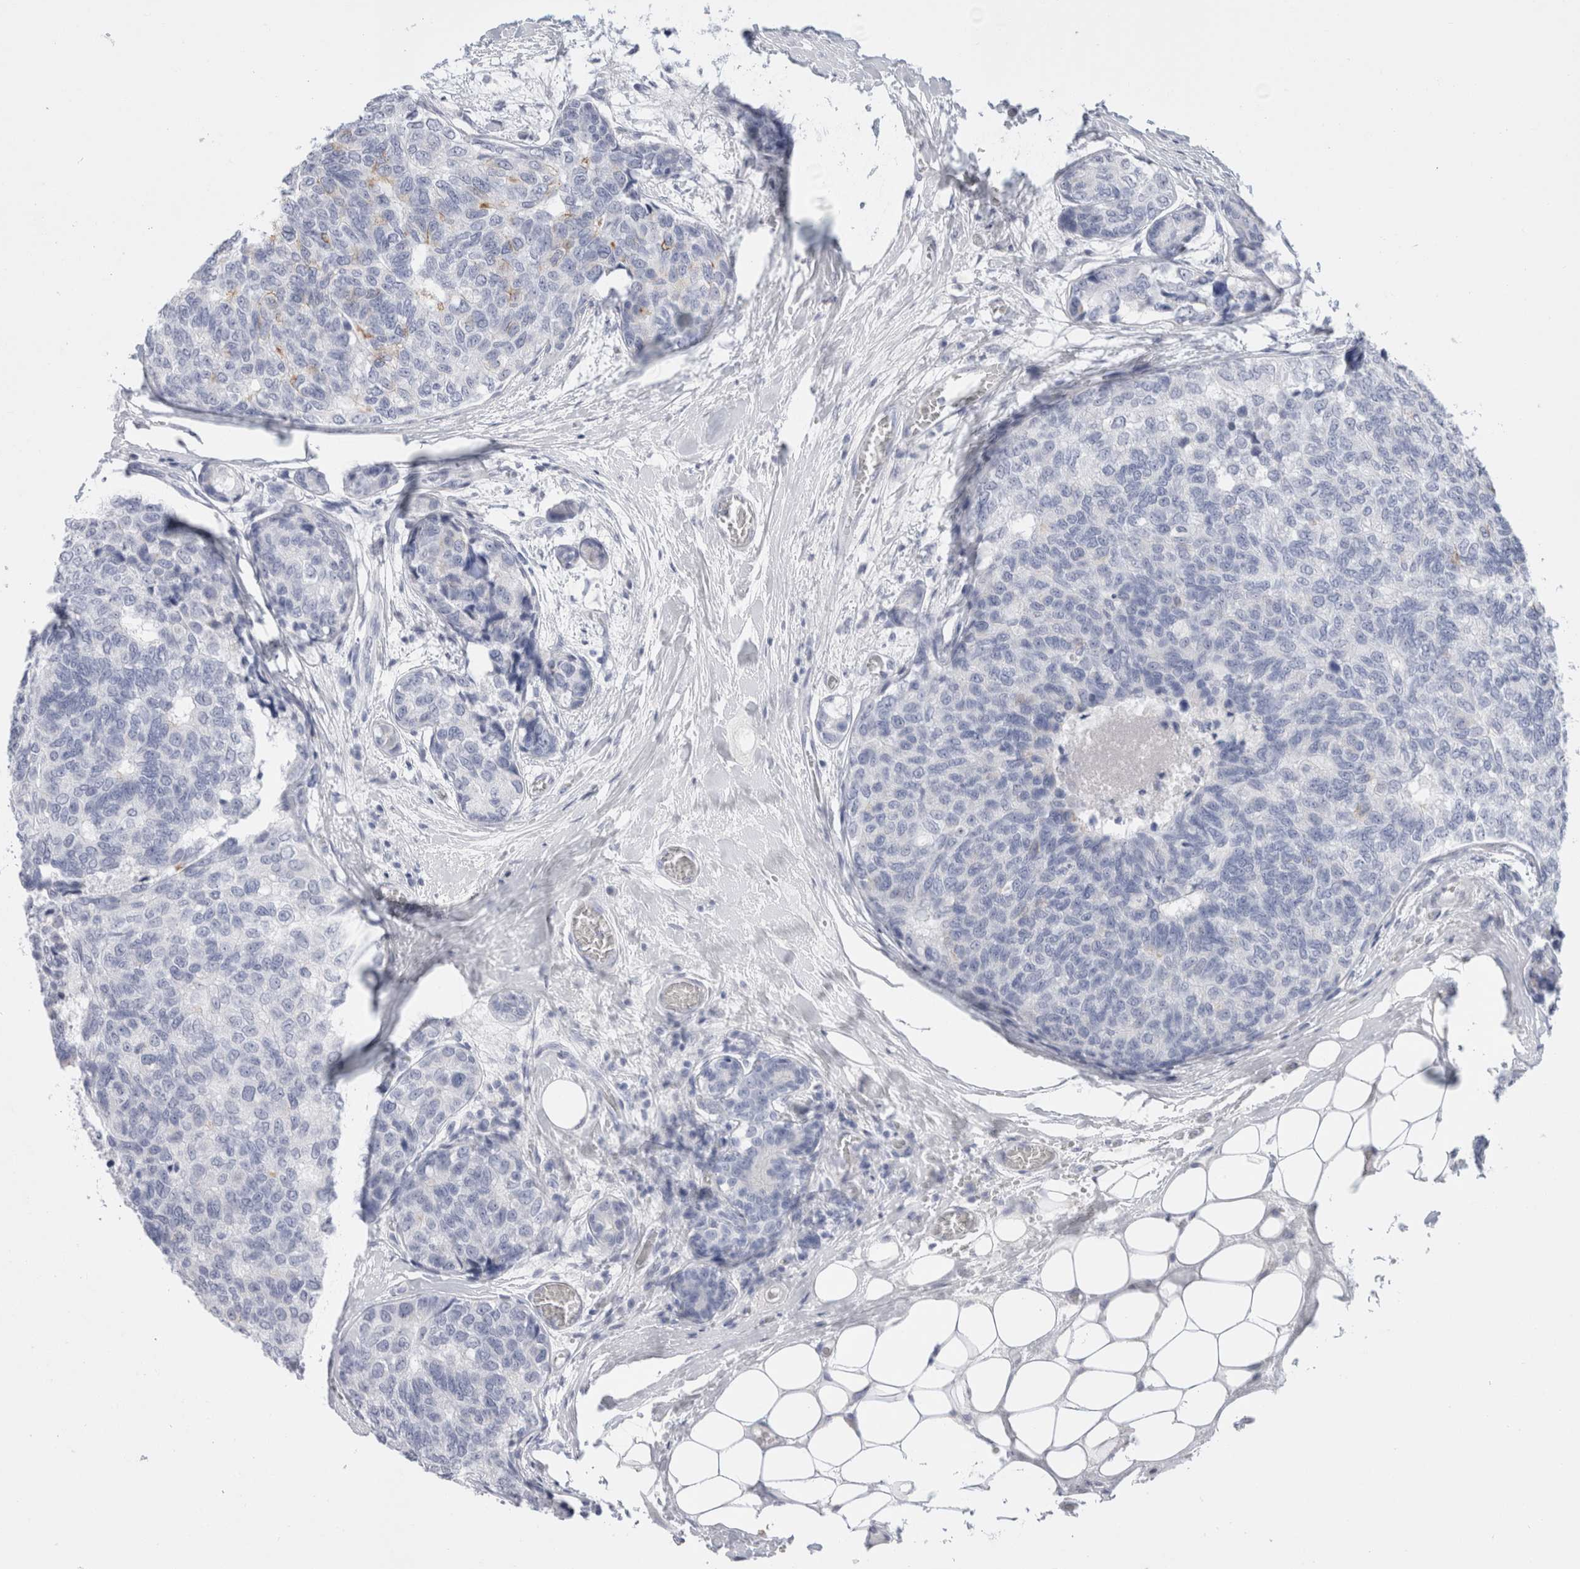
{"staining": {"intensity": "negative", "quantity": "none", "location": "none"}, "tissue": "breast cancer", "cell_type": "Tumor cells", "image_type": "cancer", "snomed": [{"axis": "morphology", "description": "Normal tissue, NOS"}, {"axis": "morphology", "description": "Duct carcinoma"}, {"axis": "topography", "description": "Breast"}], "caption": "This is an immunohistochemistry (IHC) photomicrograph of human intraductal carcinoma (breast). There is no staining in tumor cells.", "gene": "MUC15", "patient": {"sex": "female", "age": 43}}